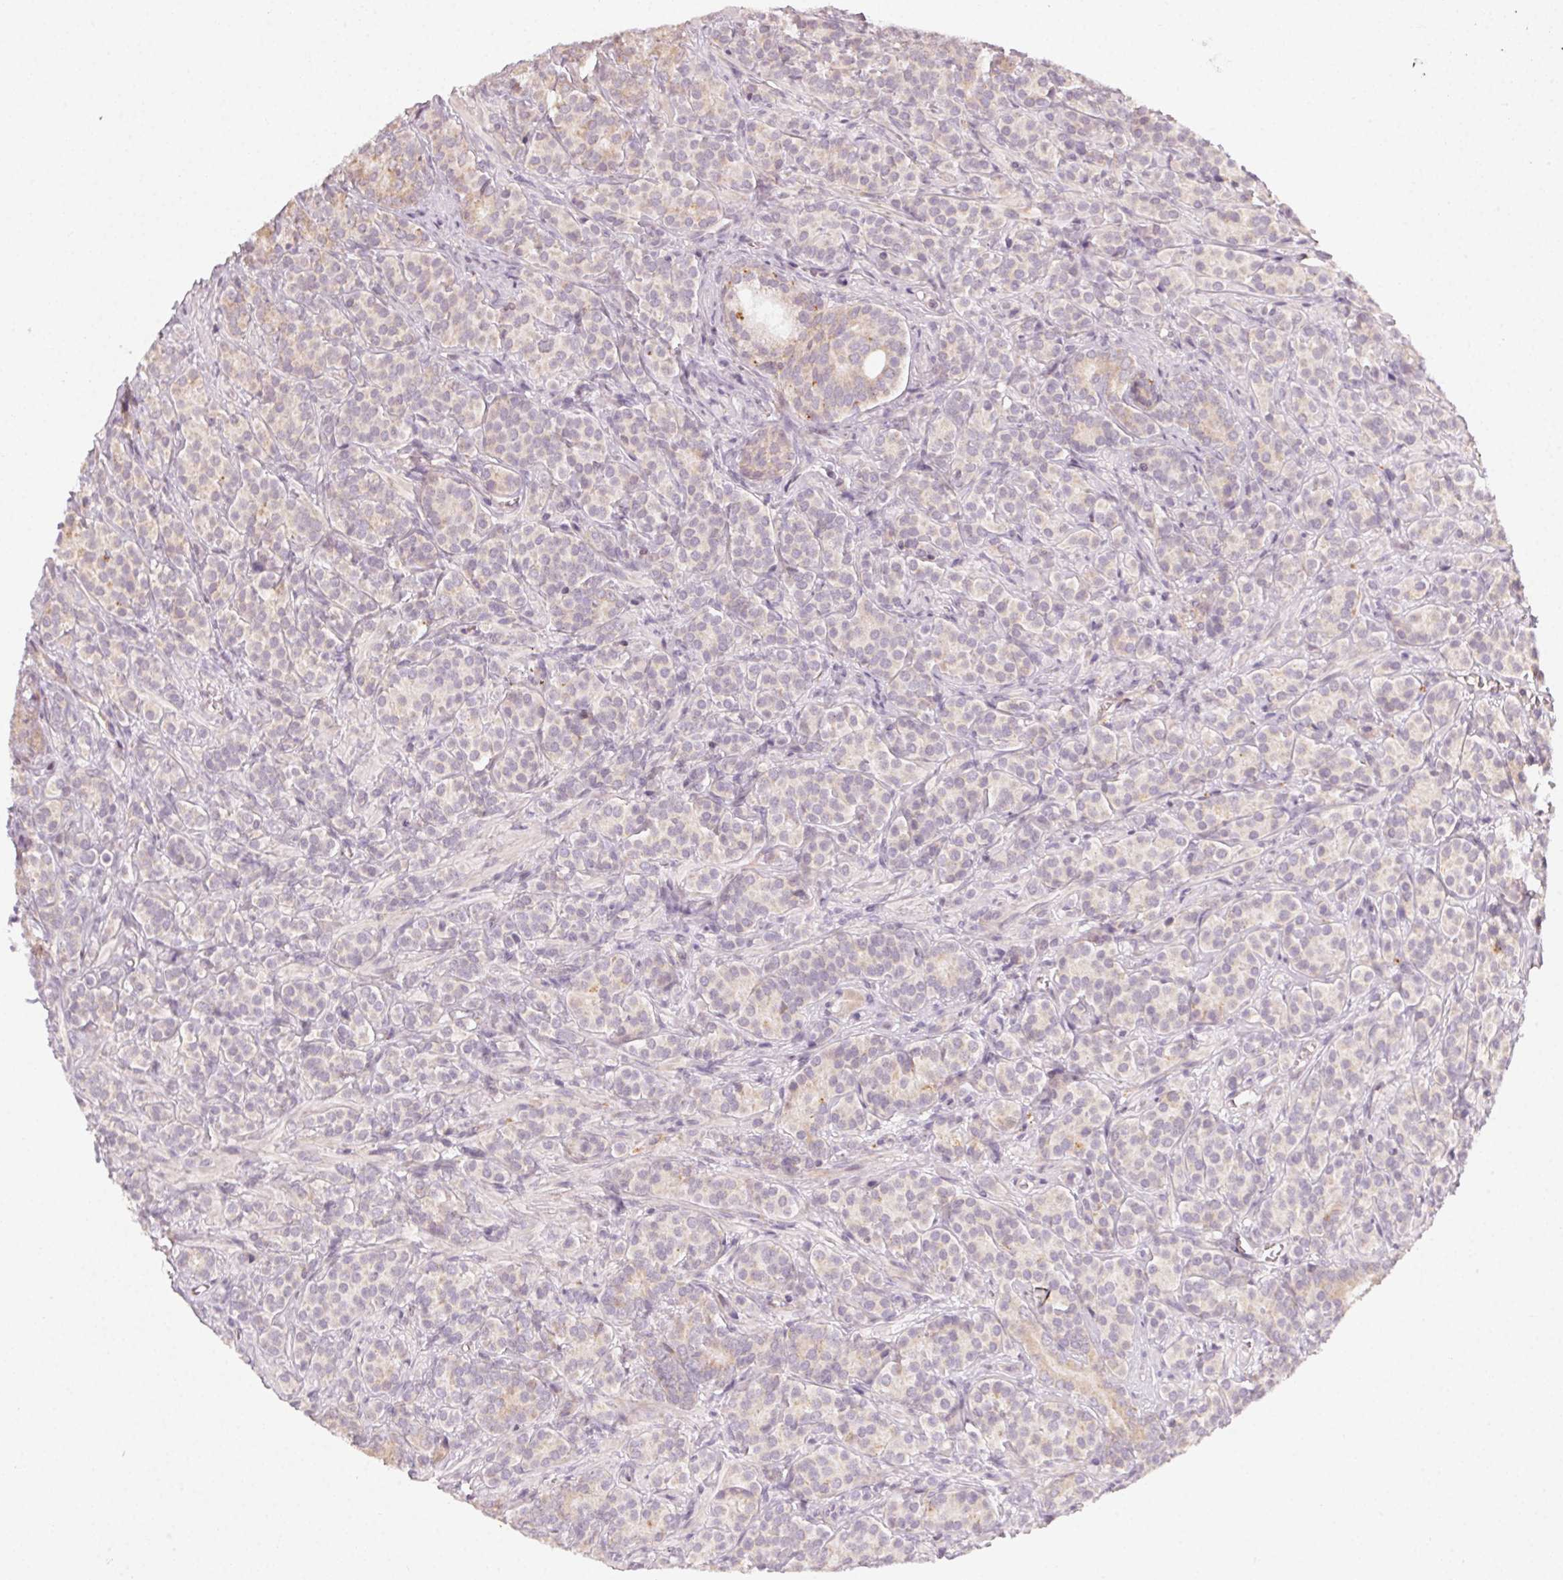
{"staining": {"intensity": "weak", "quantity": "25%-75%", "location": "cytoplasmic/membranous"}, "tissue": "prostate cancer", "cell_type": "Tumor cells", "image_type": "cancer", "snomed": [{"axis": "morphology", "description": "Adenocarcinoma, High grade"}, {"axis": "topography", "description": "Prostate"}], "caption": "DAB (3,3'-diaminobenzidine) immunohistochemical staining of prostate adenocarcinoma (high-grade) exhibits weak cytoplasmic/membranous protein positivity in approximately 25%-75% of tumor cells.", "gene": "NCOA4", "patient": {"sex": "male", "age": 84}}